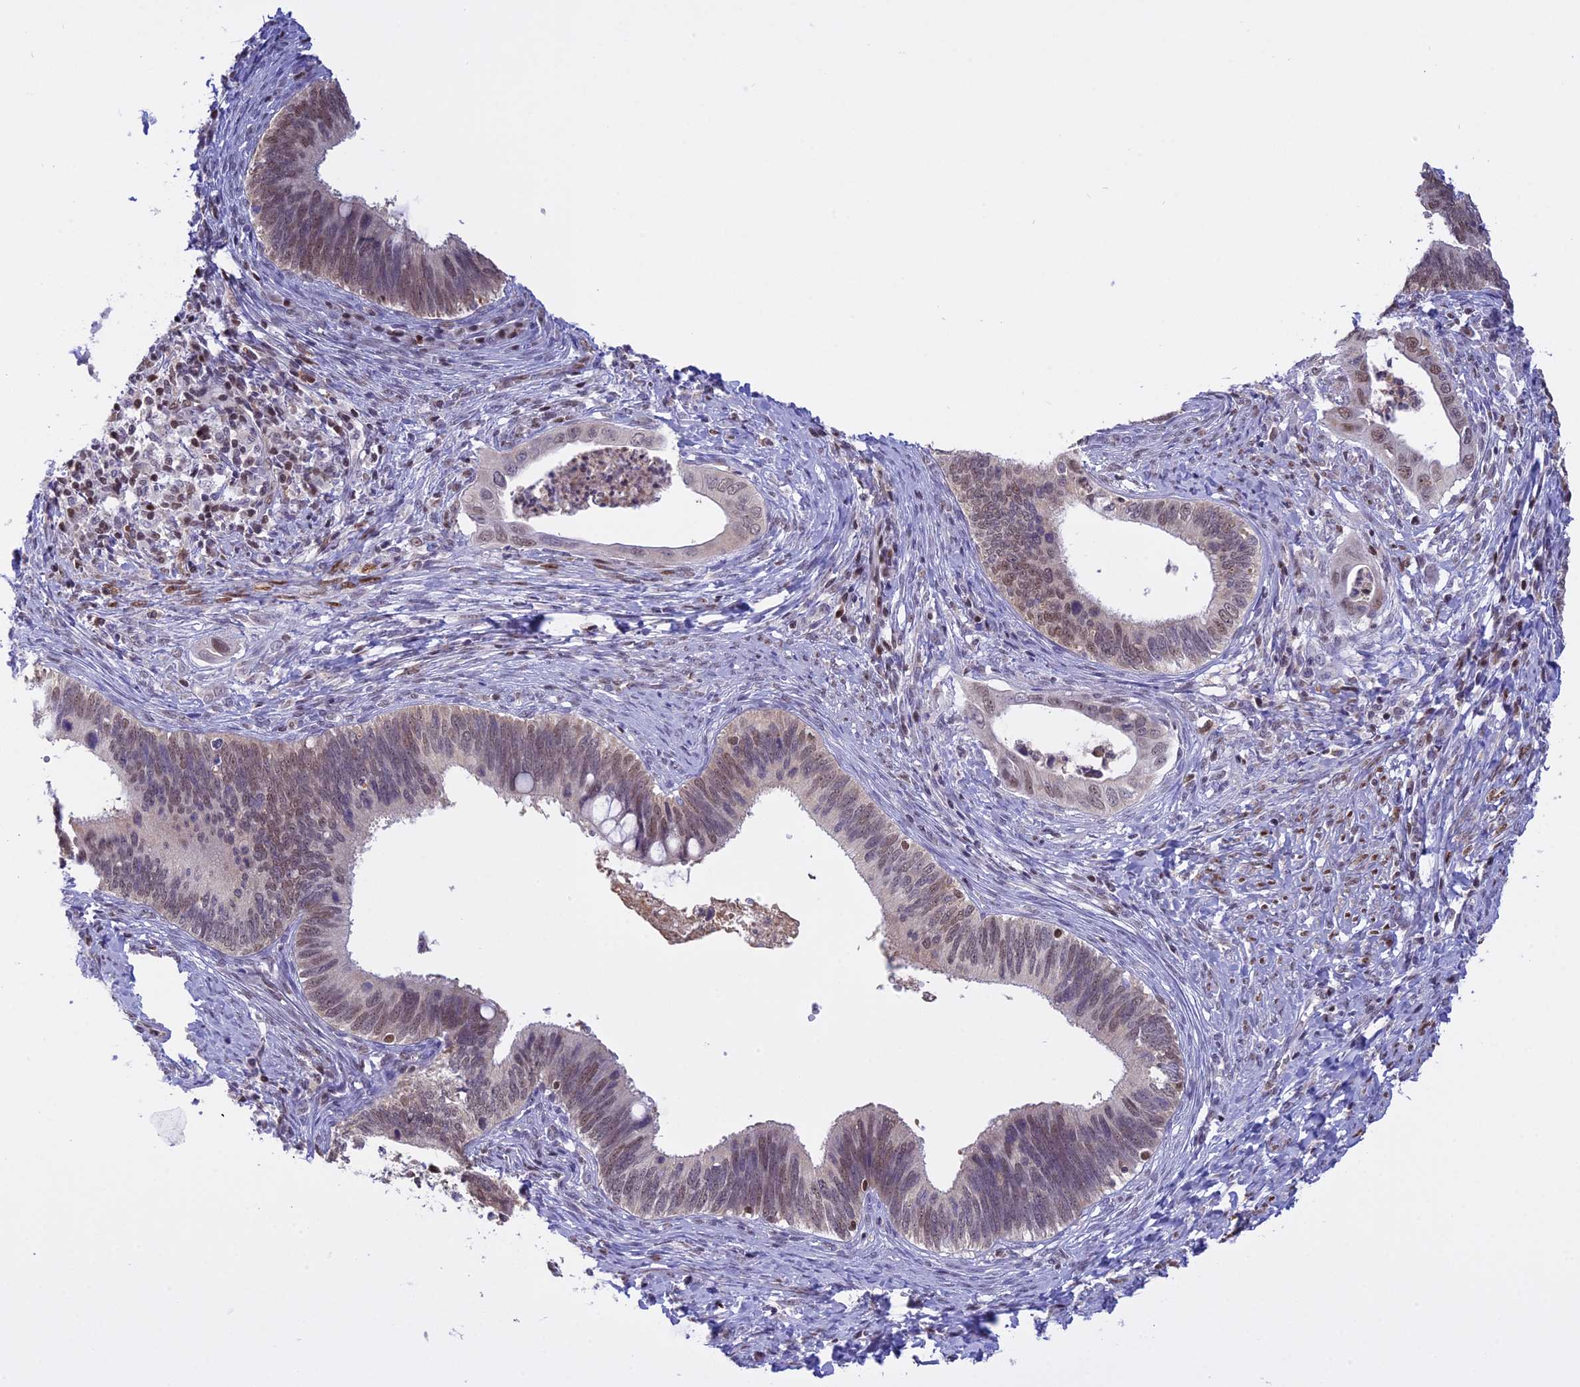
{"staining": {"intensity": "moderate", "quantity": "25%-75%", "location": "nuclear"}, "tissue": "cervical cancer", "cell_type": "Tumor cells", "image_type": "cancer", "snomed": [{"axis": "morphology", "description": "Adenocarcinoma, NOS"}, {"axis": "topography", "description": "Cervix"}], "caption": "Immunohistochemistry (IHC) of cervical cancer demonstrates medium levels of moderate nuclear expression in about 25%-75% of tumor cells.", "gene": "IZUMO2", "patient": {"sex": "female", "age": 42}}